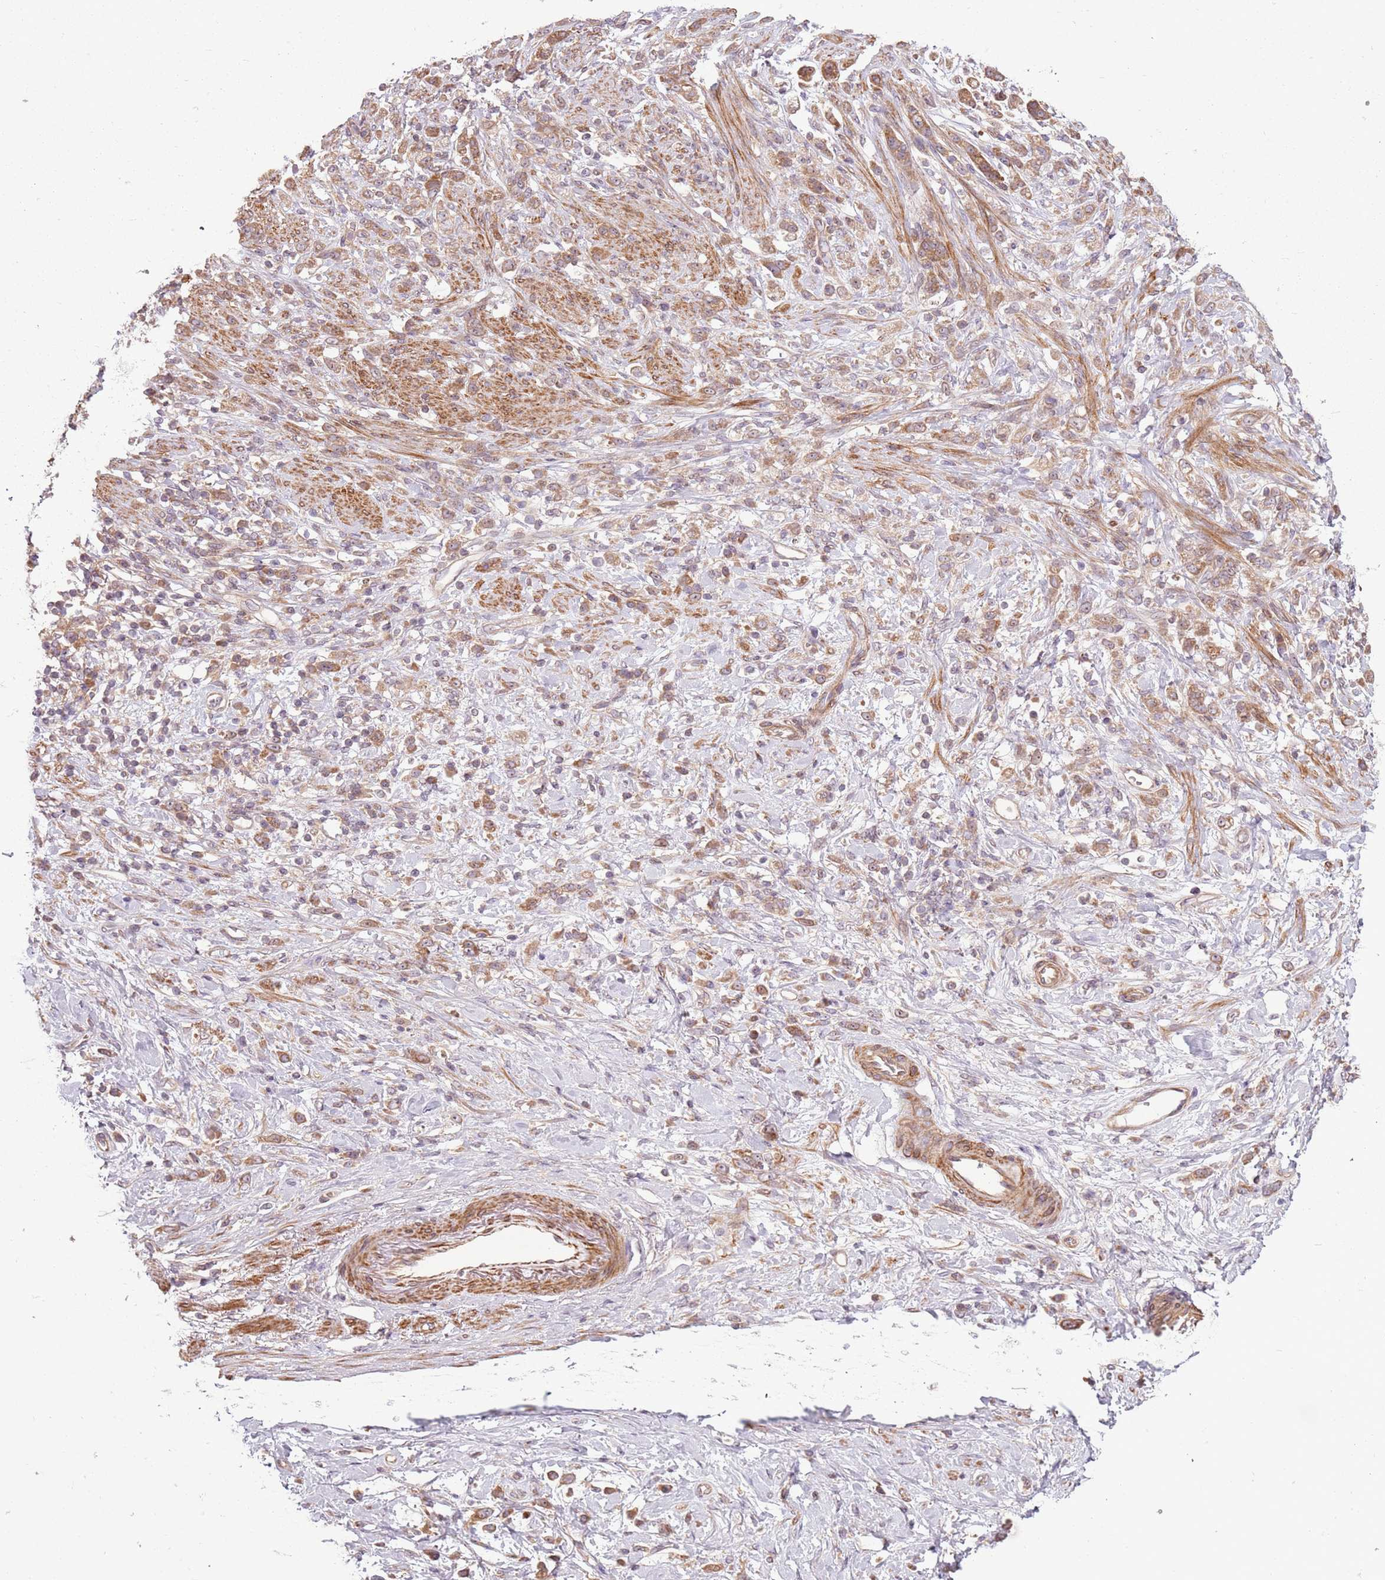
{"staining": {"intensity": "moderate", "quantity": ">75%", "location": "cytoplasmic/membranous"}, "tissue": "stomach cancer", "cell_type": "Tumor cells", "image_type": "cancer", "snomed": [{"axis": "morphology", "description": "Adenocarcinoma, NOS"}, {"axis": "topography", "description": "Stomach"}], "caption": "Moderate cytoplasmic/membranous staining is appreciated in approximately >75% of tumor cells in stomach adenocarcinoma.", "gene": "RPL21", "patient": {"sex": "female", "age": 60}}